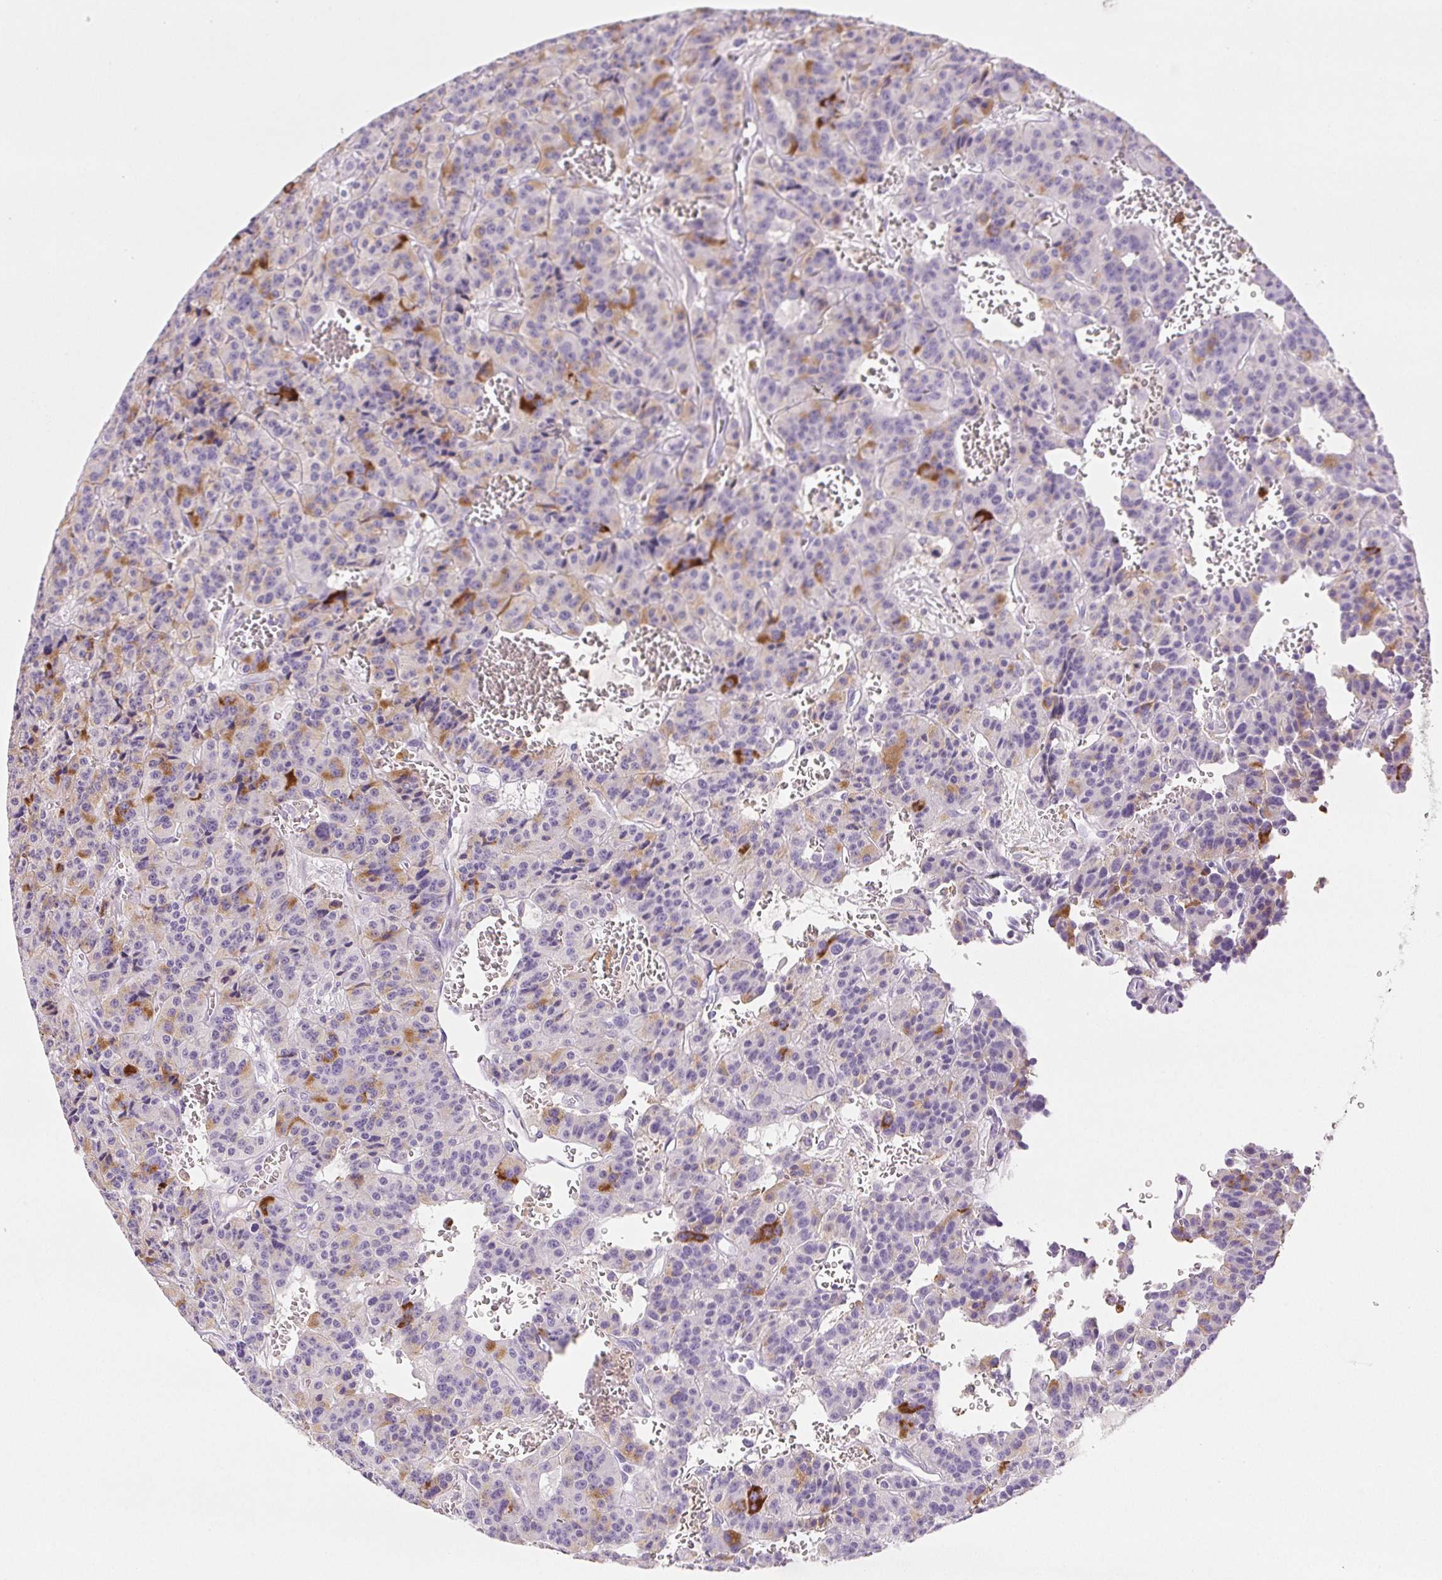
{"staining": {"intensity": "moderate", "quantity": "<25%", "location": "cytoplasmic/membranous"}, "tissue": "carcinoid", "cell_type": "Tumor cells", "image_type": "cancer", "snomed": [{"axis": "morphology", "description": "Carcinoid, malignant, NOS"}, {"axis": "topography", "description": "Lung"}], "caption": "A micrograph showing moderate cytoplasmic/membranous expression in about <25% of tumor cells in carcinoid (malignant), as visualized by brown immunohistochemical staining.", "gene": "VTN", "patient": {"sex": "female", "age": 71}}